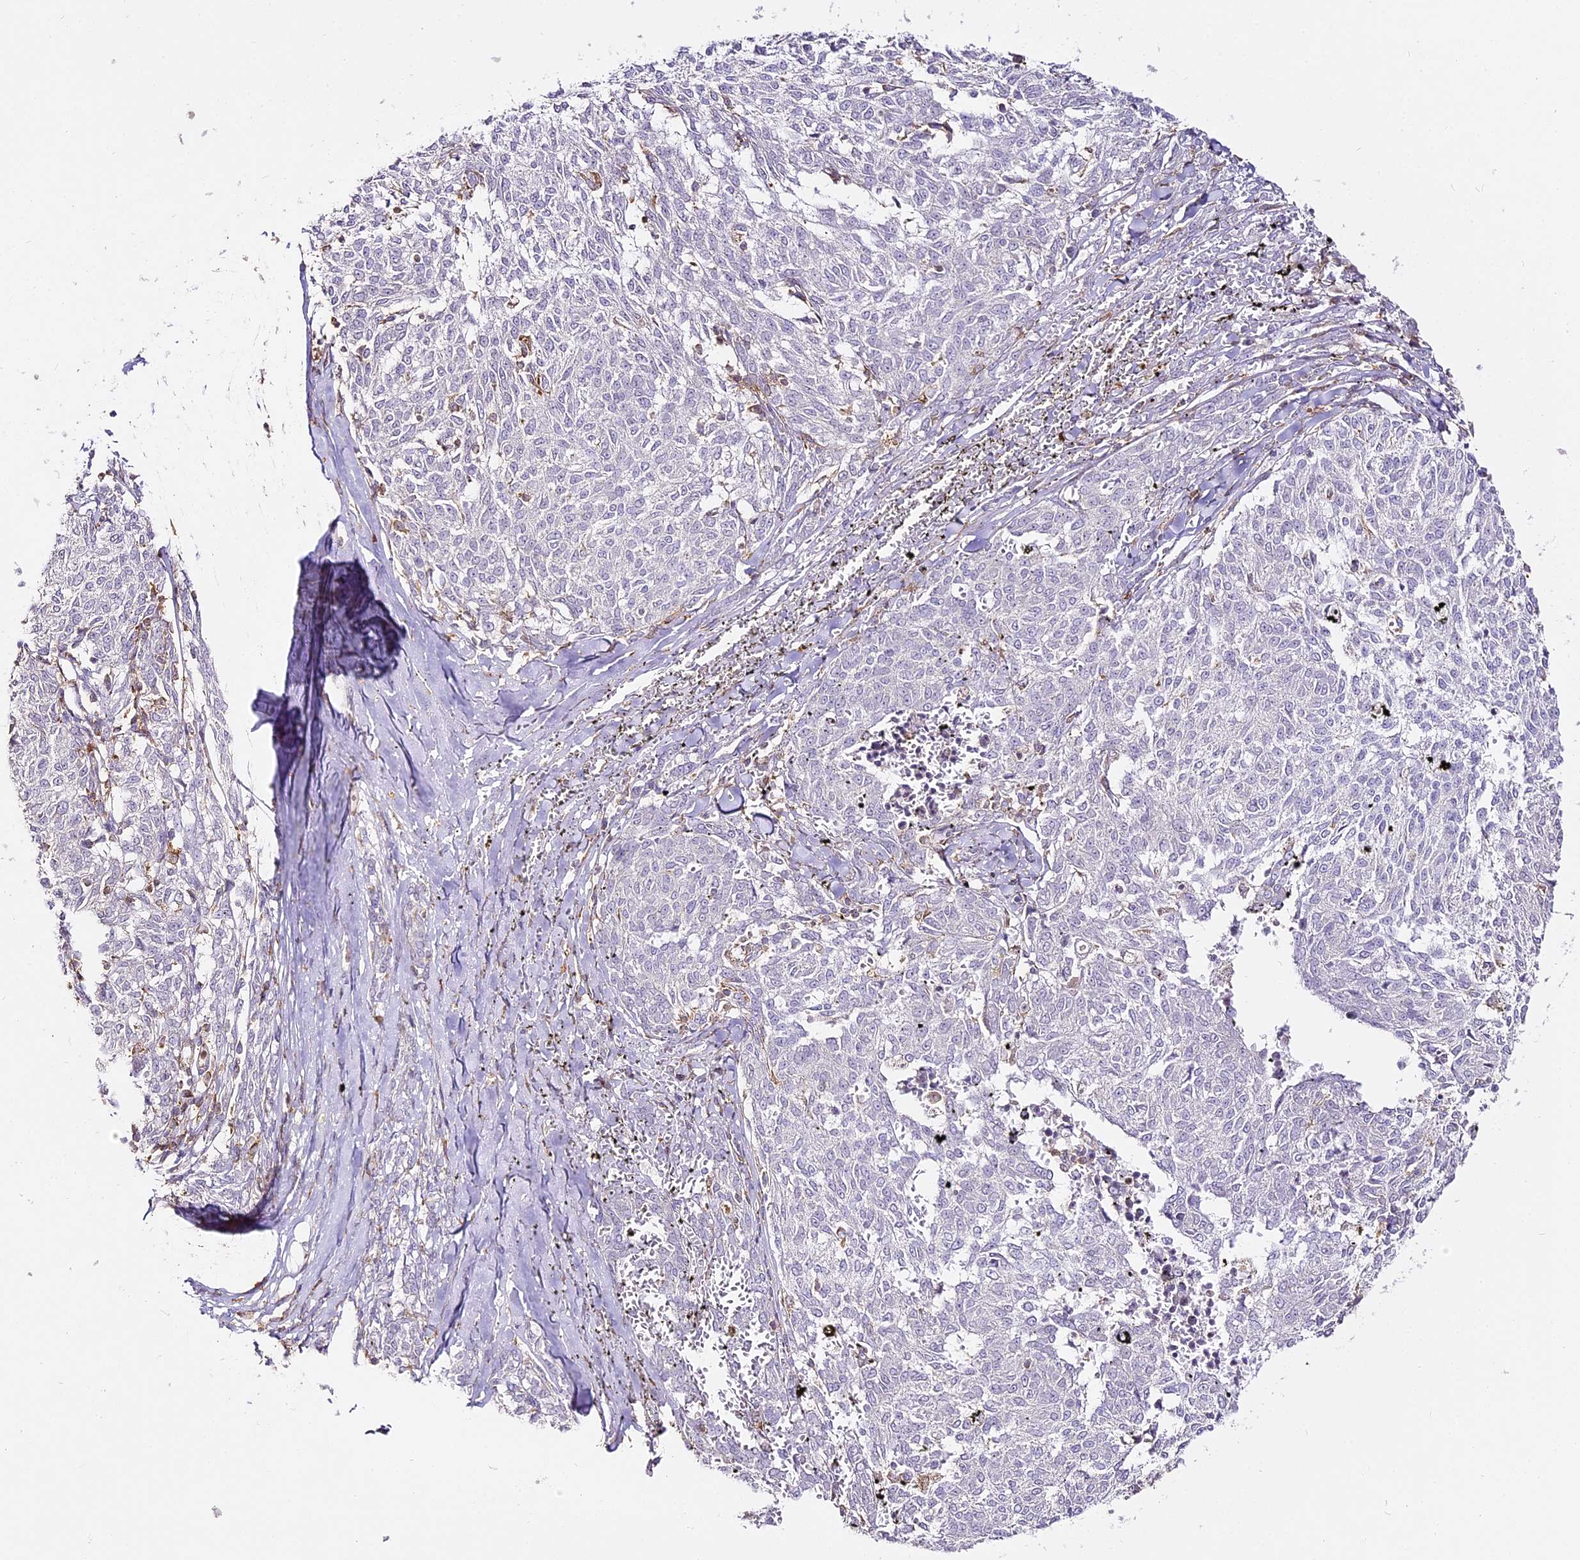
{"staining": {"intensity": "negative", "quantity": "none", "location": "none"}, "tissue": "melanoma", "cell_type": "Tumor cells", "image_type": "cancer", "snomed": [{"axis": "morphology", "description": "Malignant melanoma, NOS"}, {"axis": "topography", "description": "Skin"}], "caption": "A high-resolution photomicrograph shows immunohistochemistry (IHC) staining of malignant melanoma, which reveals no significant expression in tumor cells.", "gene": "DOCK2", "patient": {"sex": "female", "age": 72}}